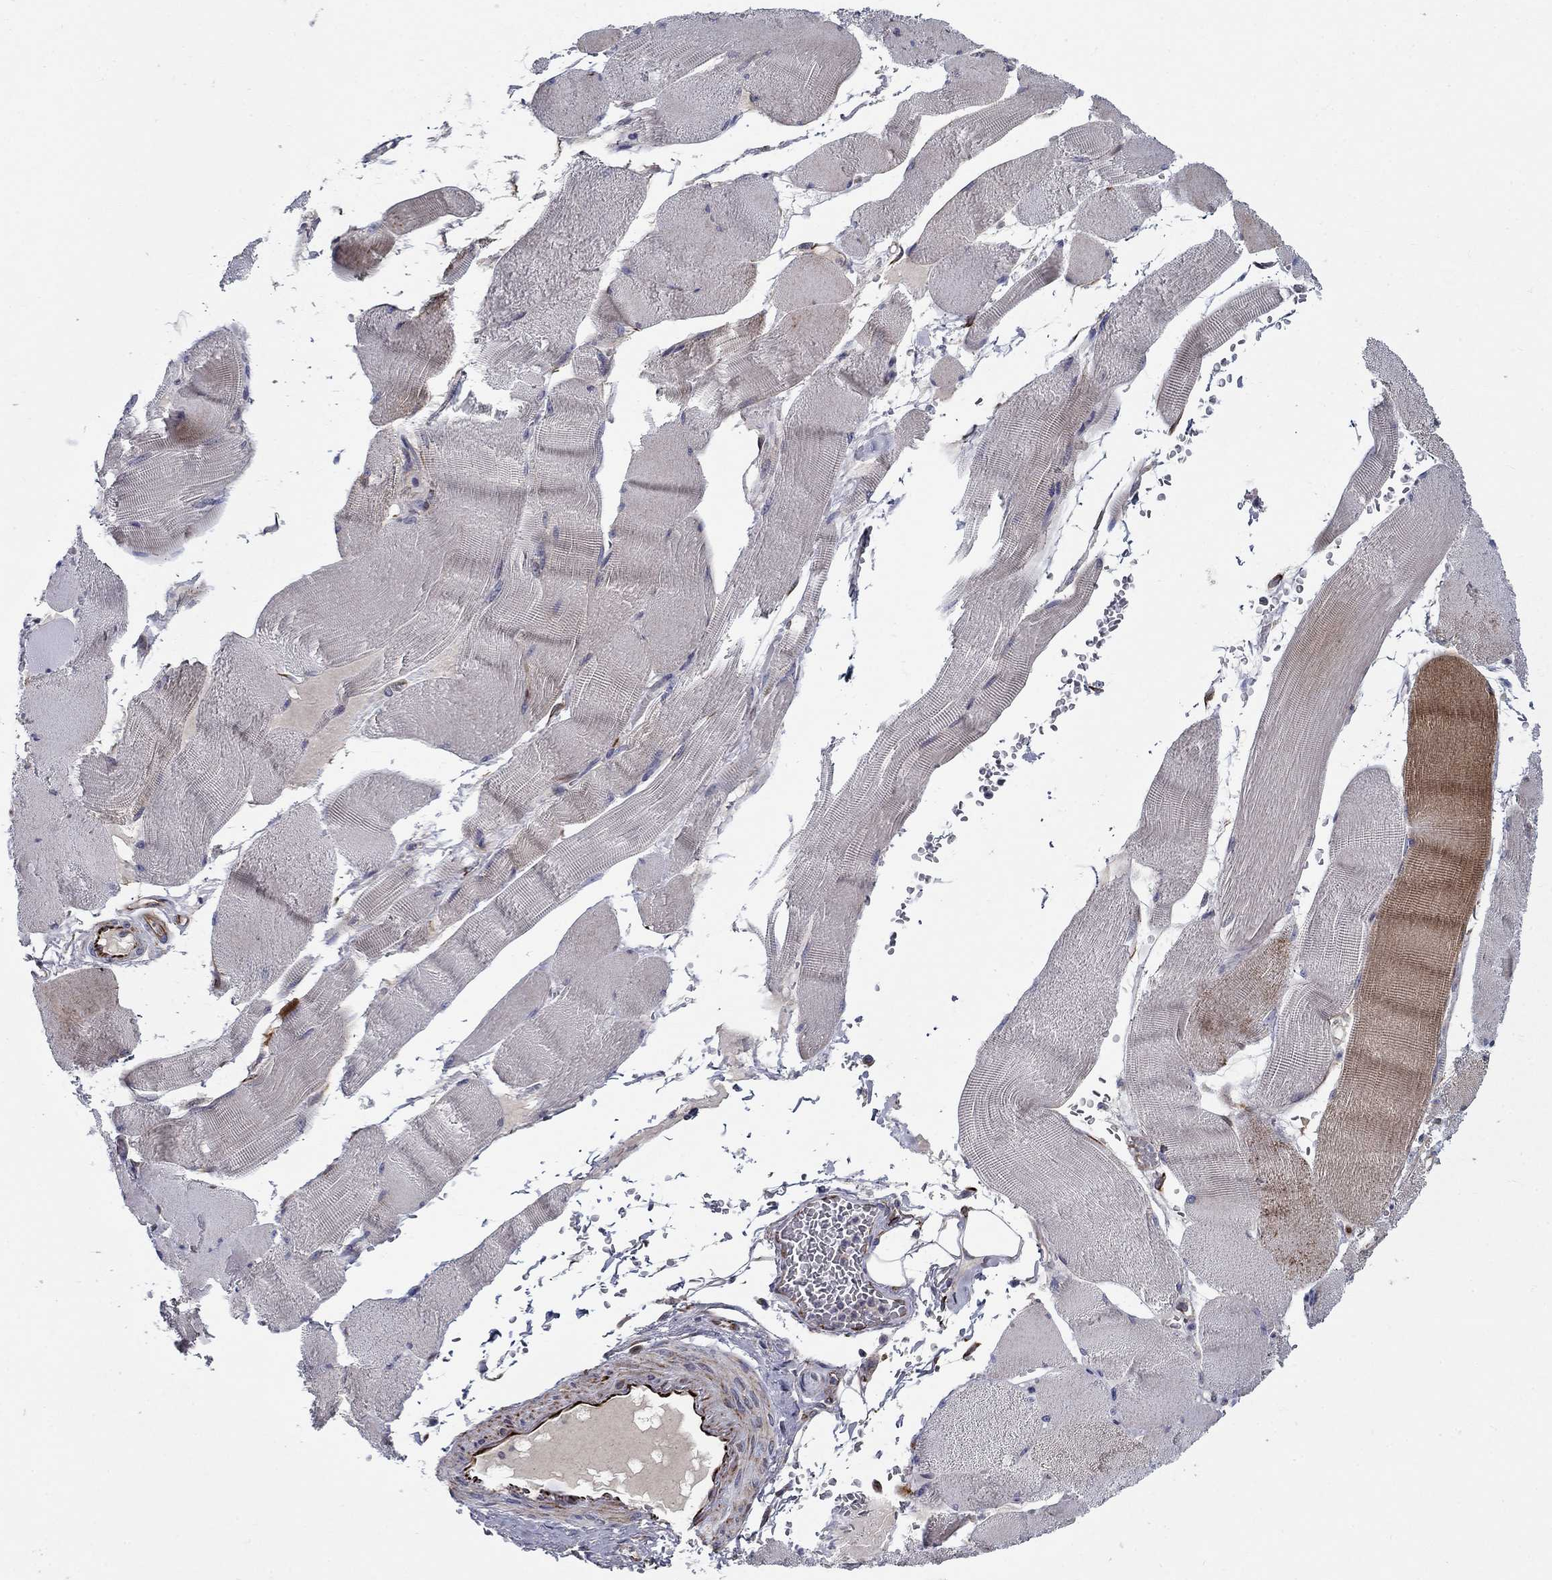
{"staining": {"intensity": "moderate", "quantity": "<25%", "location": "cytoplasmic/membranous"}, "tissue": "skeletal muscle", "cell_type": "Myocytes", "image_type": "normal", "snomed": [{"axis": "morphology", "description": "Normal tissue, NOS"}, {"axis": "topography", "description": "Skeletal muscle"}], "caption": "Protein staining exhibits moderate cytoplasmic/membranous staining in about <25% of myocytes in benign skeletal muscle.", "gene": "LACTB2", "patient": {"sex": "male", "age": 56}}